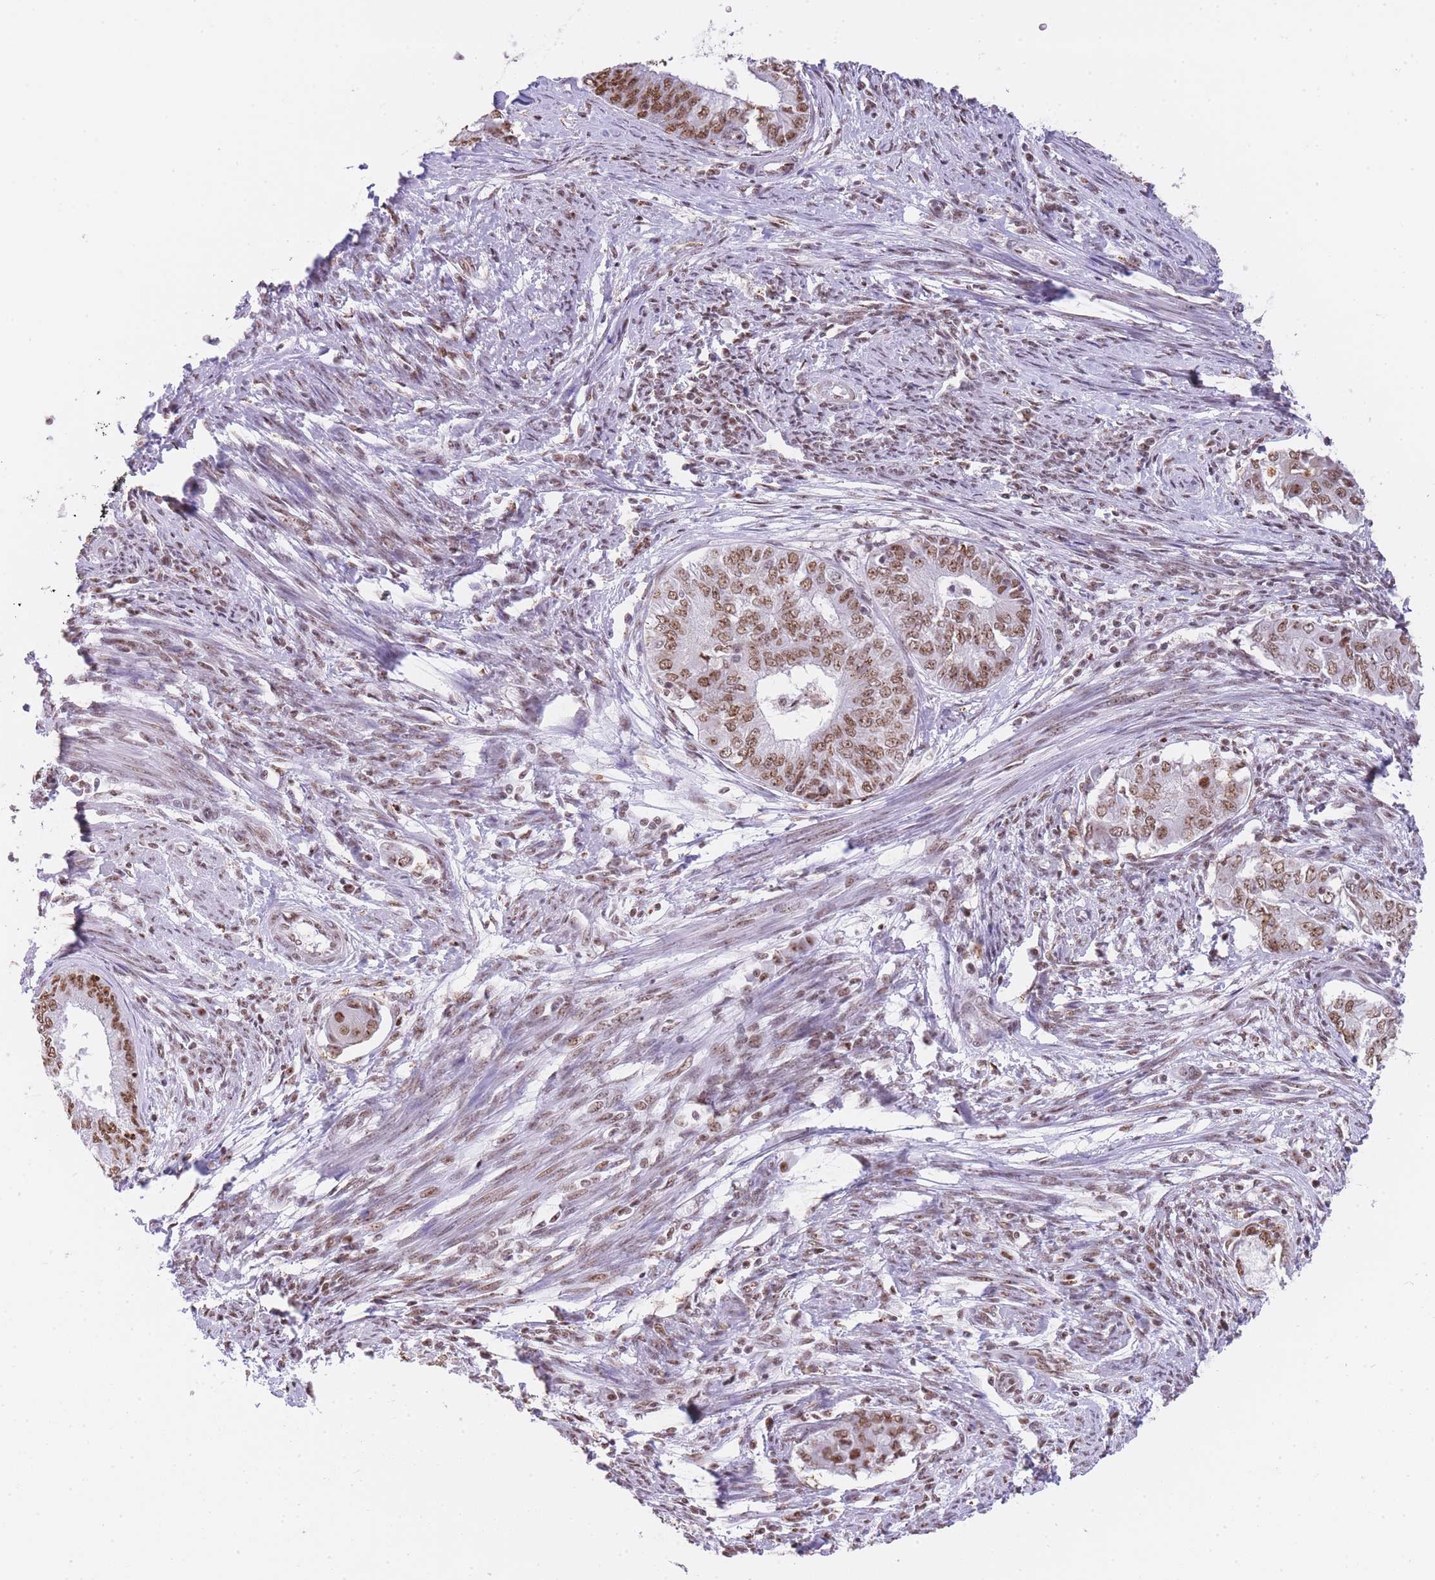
{"staining": {"intensity": "moderate", "quantity": ">75%", "location": "nuclear"}, "tissue": "endometrial cancer", "cell_type": "Tumor cells", "image_type": "cancer", "snomed": [{"axis": "morphology", "description": "Adenocarcinoma, NOS"}, {"axis": "topography", "description": "Endometrium"}], "caption": "This histopathology image demonstrates IHC staining of human endometrial cancer, with medium moderate nuclear staining in about >75% of tumor cells.", "gene": "EVC2", "patient": {"sex": "female", "age": 62}}